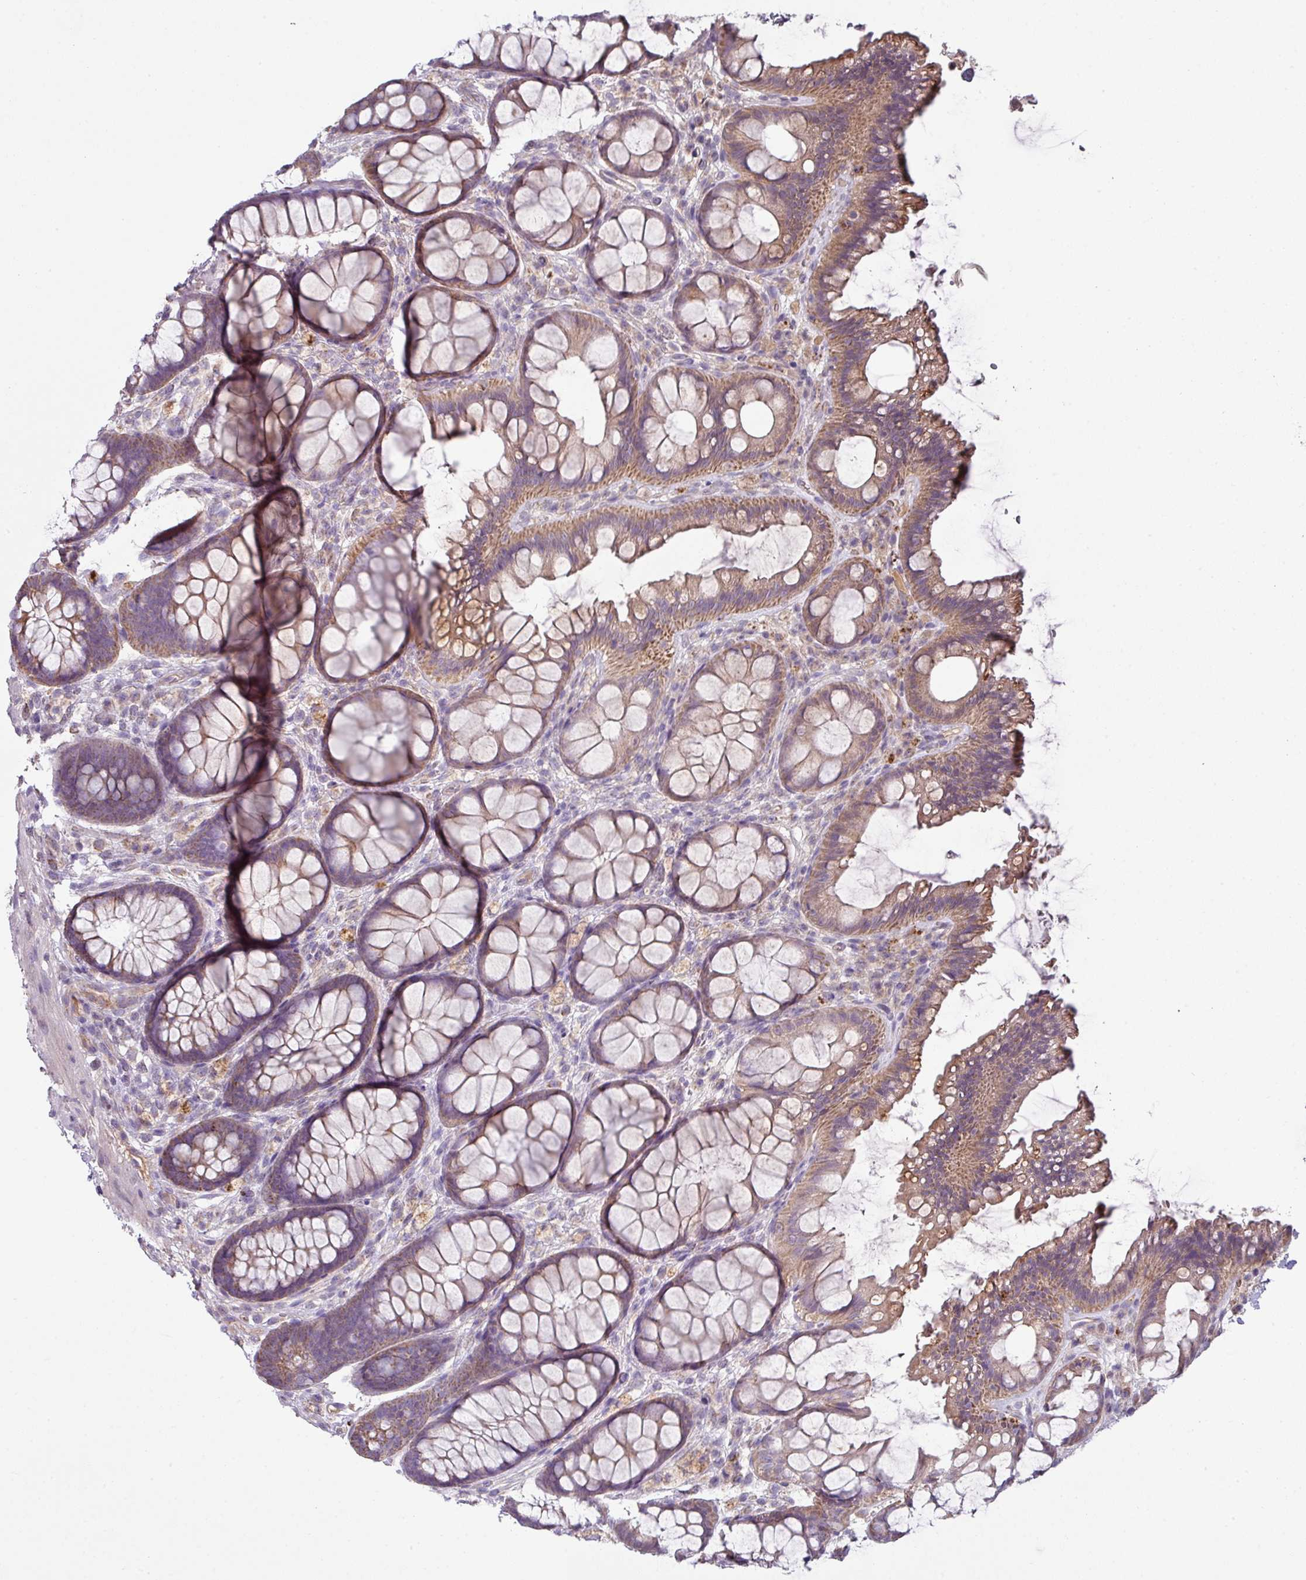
{"staining": {"intensity": "moderate", "quantity": ">75%", "location": "cytoplasmic/membranous"}, "tissue": "rectum", "cell_type": "Glandular cells", "image_type": "normal", "snomed": [{"axis": "morphology", "description": "Normal tissue, NOS"}, {"axis": "topography", "description": "Rectum"}], "caption": "A brown stain labels moderate cytoplasmic/membranous positivity of a protein in glandular cells of unremarkable human rectum. The protein is shown in brown color, while the nuclei are stained blue.", "gene": "LRRC9", "patient": {"sex": "female", "age": 67}}